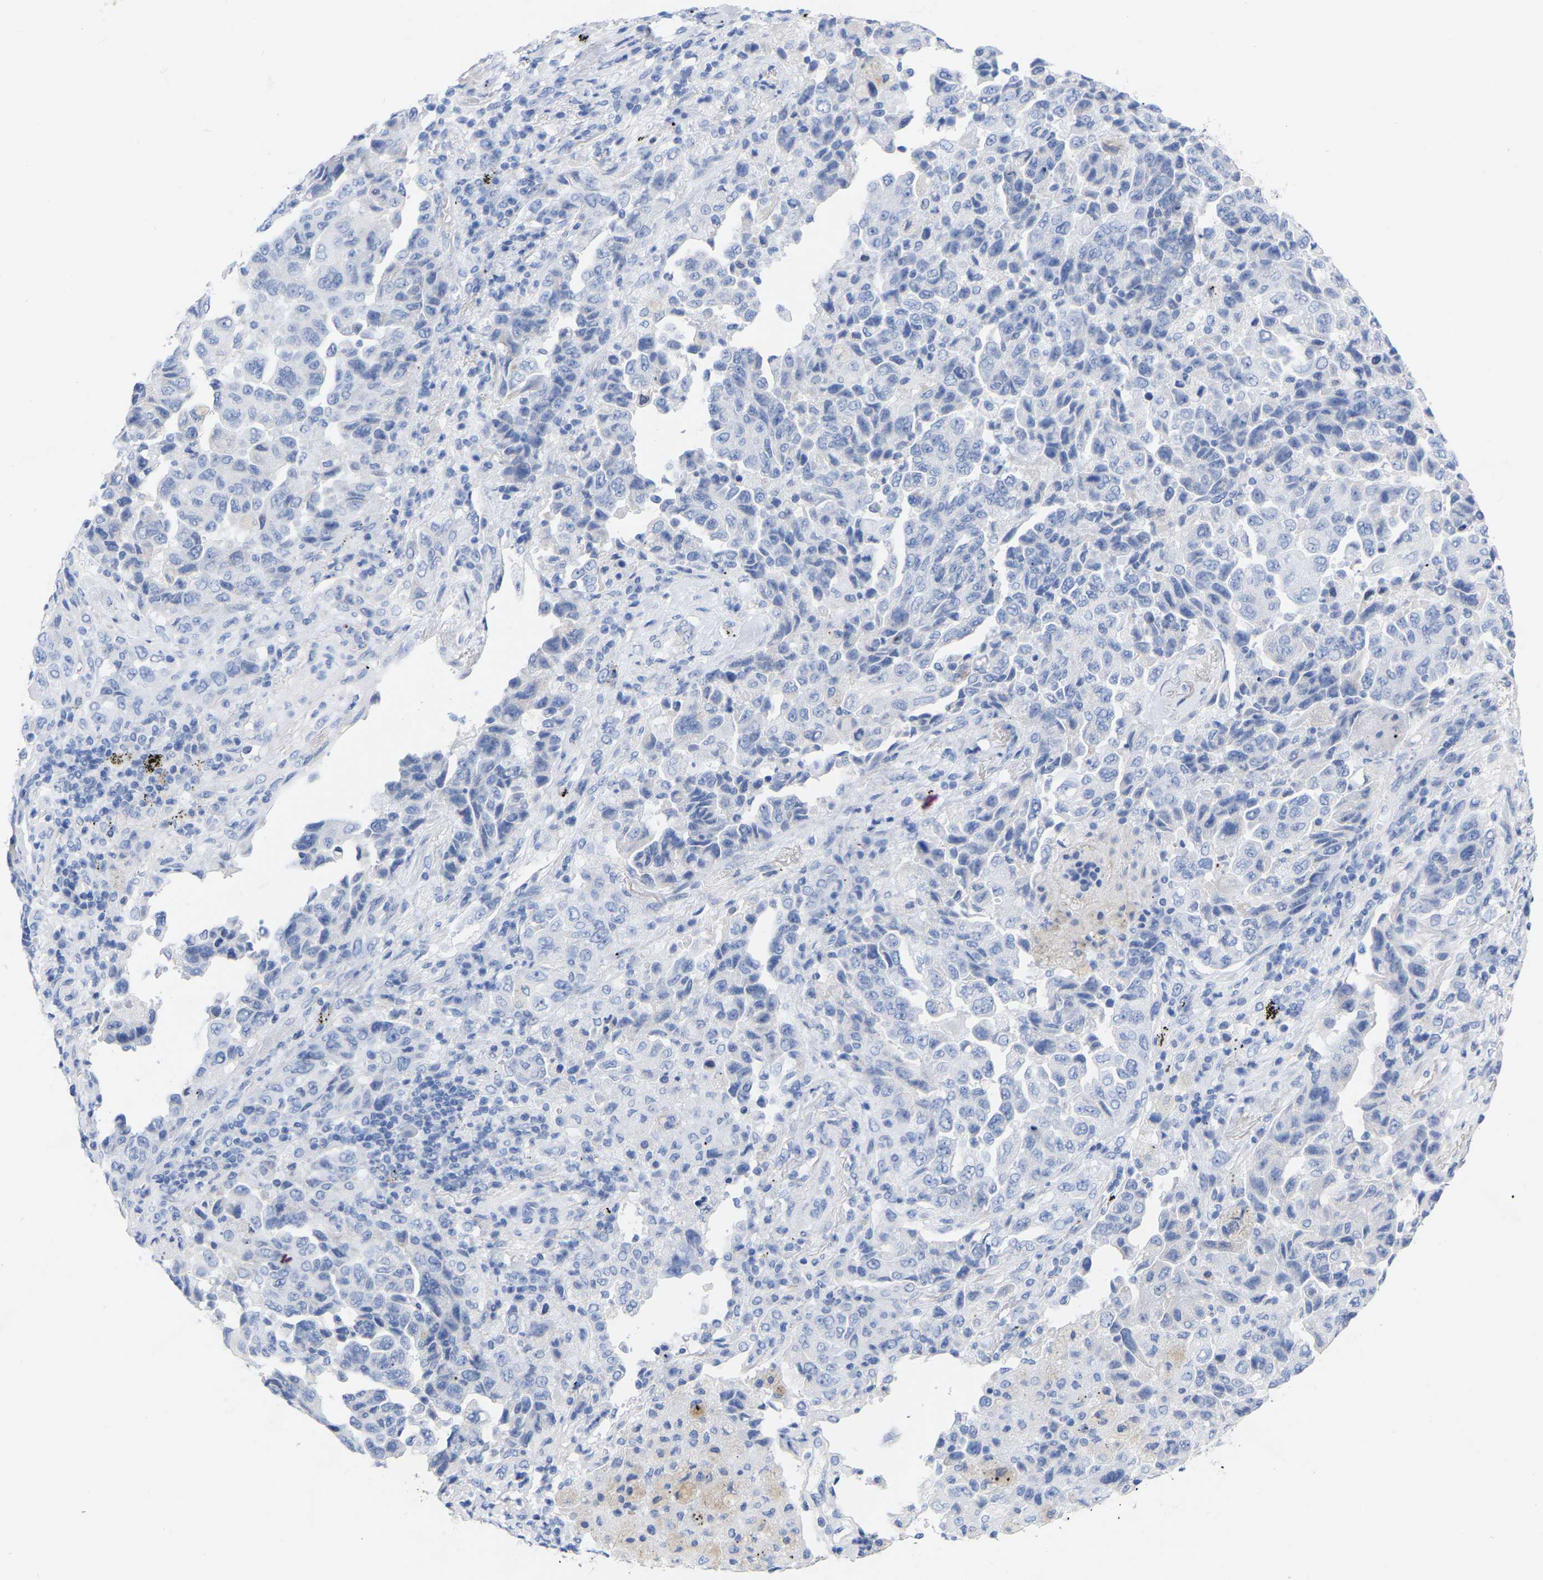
{"staining": {"intensity": "negative", "quantity": "none", "location": "none"}, "tissue": "lung cancer", "cell_type": "Tumor cells", "image_type": "cancer", "snomed": [{"axis": "morphology", "description": "Adenocarcinoma, NOS"}, {"axis": "topography", "description": "Lung"}], "caption": "Image shows no protein positivity in tumor cells of lung adenocarcinoma tissue.", "gene": "ZNF629", "patient": {"sex": "female", "age": 51}}